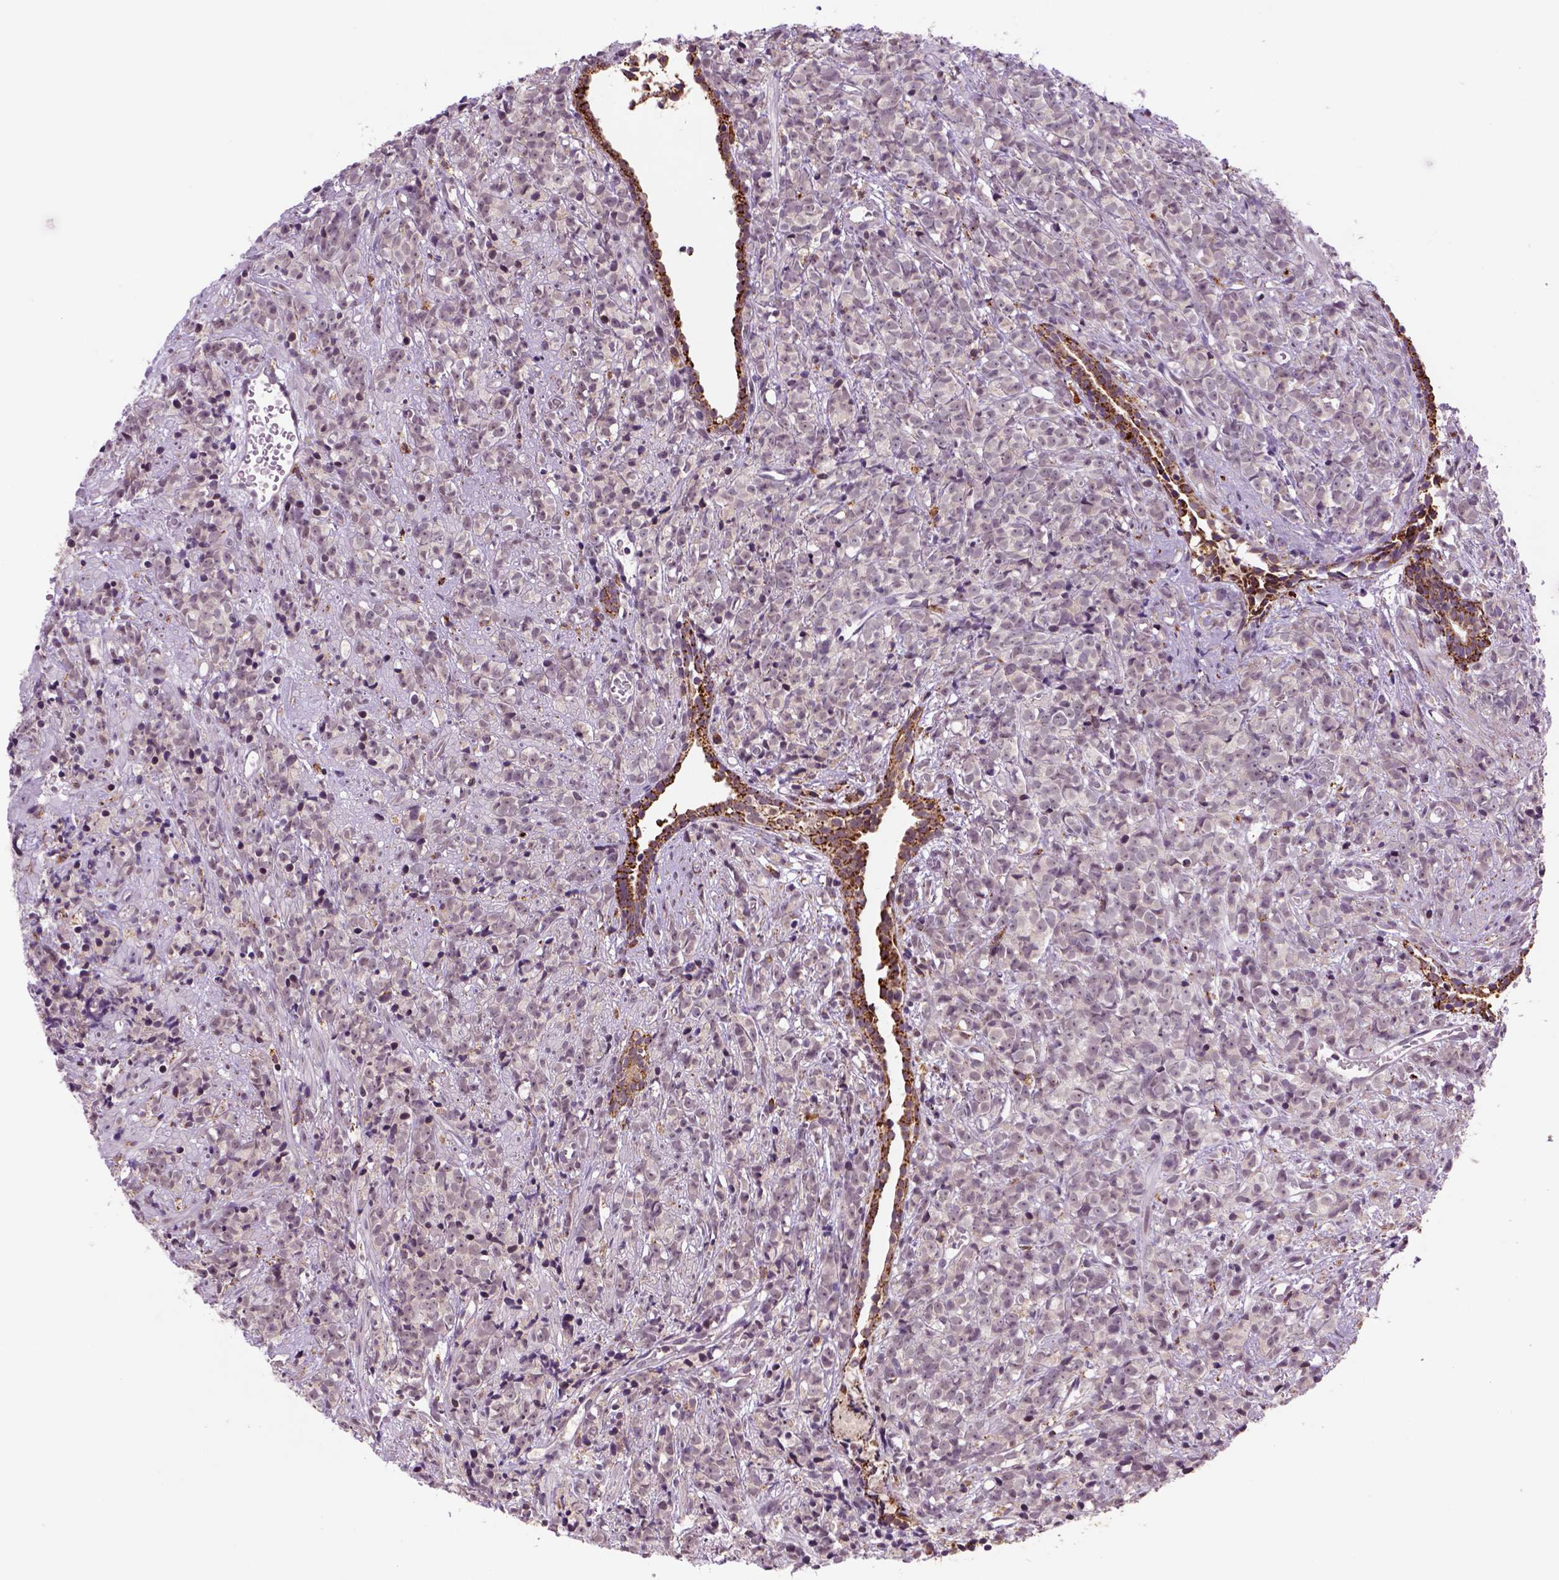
{"staining": {"intensity": "negative", "quantity": "none", "location": "none"}, "tissue": "prostate cancer", "cell_type": "Tumor cells", "image_type": "cancer", "snomed": [{"axis": "morphology", "description": "Adenocarcinoma, High grade"}, {"axis": "topography", "description": "Prostate"}], "caption": "IHC histopathology image of human prostate cancer stained for a protein (brown), which exhibits no positivity in tumor cells.", "gene": "FZD7", "patient": {"sex": "male", "age": 81}}